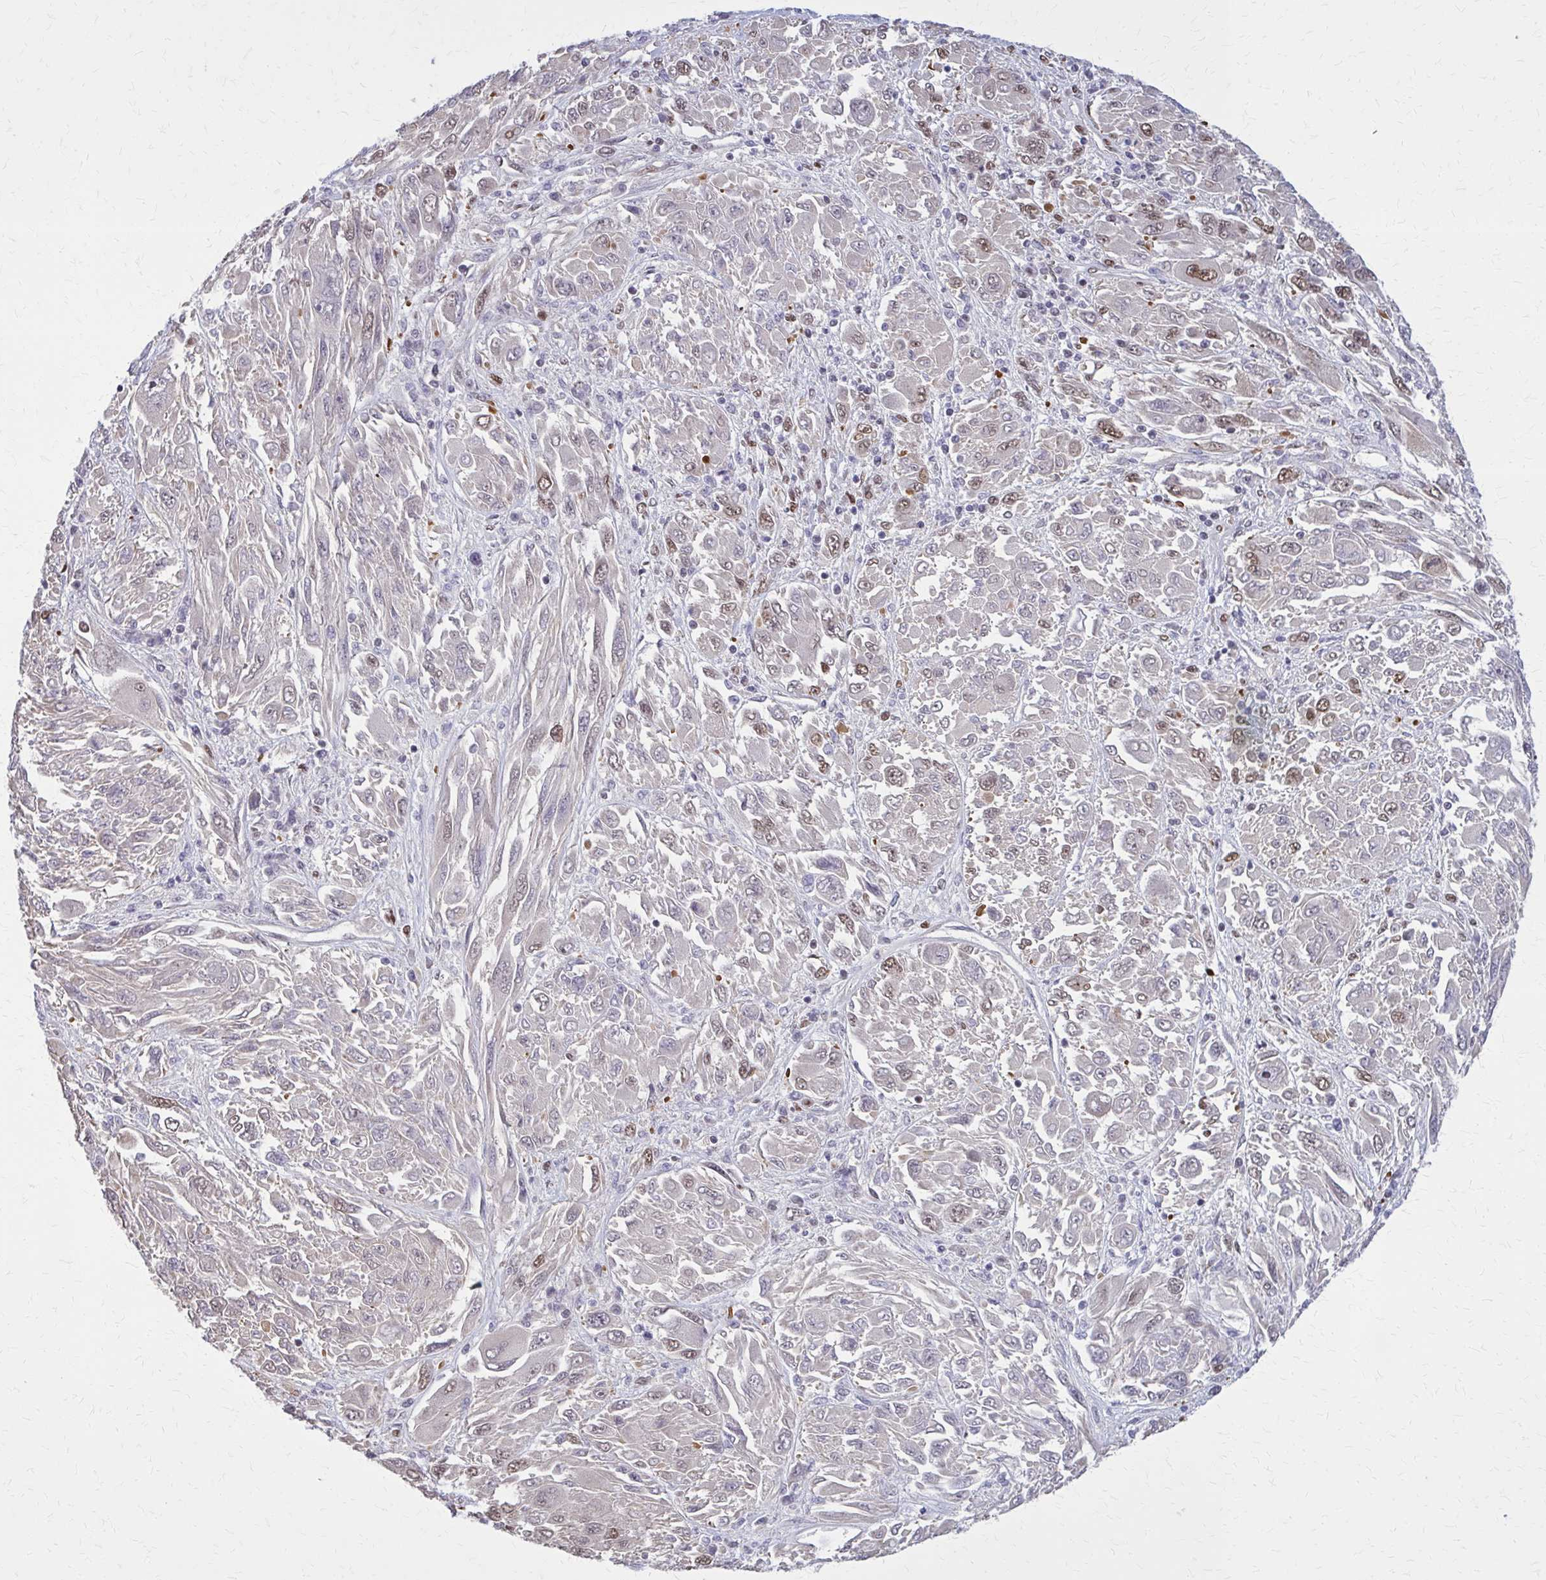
{"staining": {"intensity": "moderate", "quantity": "<25%", "location": "nuclear"}, "tissue": "melanoma", "cell_type": "Tumor cells", "image_type": "cancer", "snomed": [{"axis": "morphology", "description": "Malignant melanoma, NOS"}, {"axis": "topography", "description": "Skin"}], "caption": "Protein expression analysis of melanoma reveals moderate nuclear staining in about <25% of tumor cells. The staining was performed using DAB to visualize the protein expression in brown, while the nuclei were stained in blue with hematoxylin (Magnification: 20x).", "gene": "TTF1", "patient": {"sex": "female", "age": 91}}